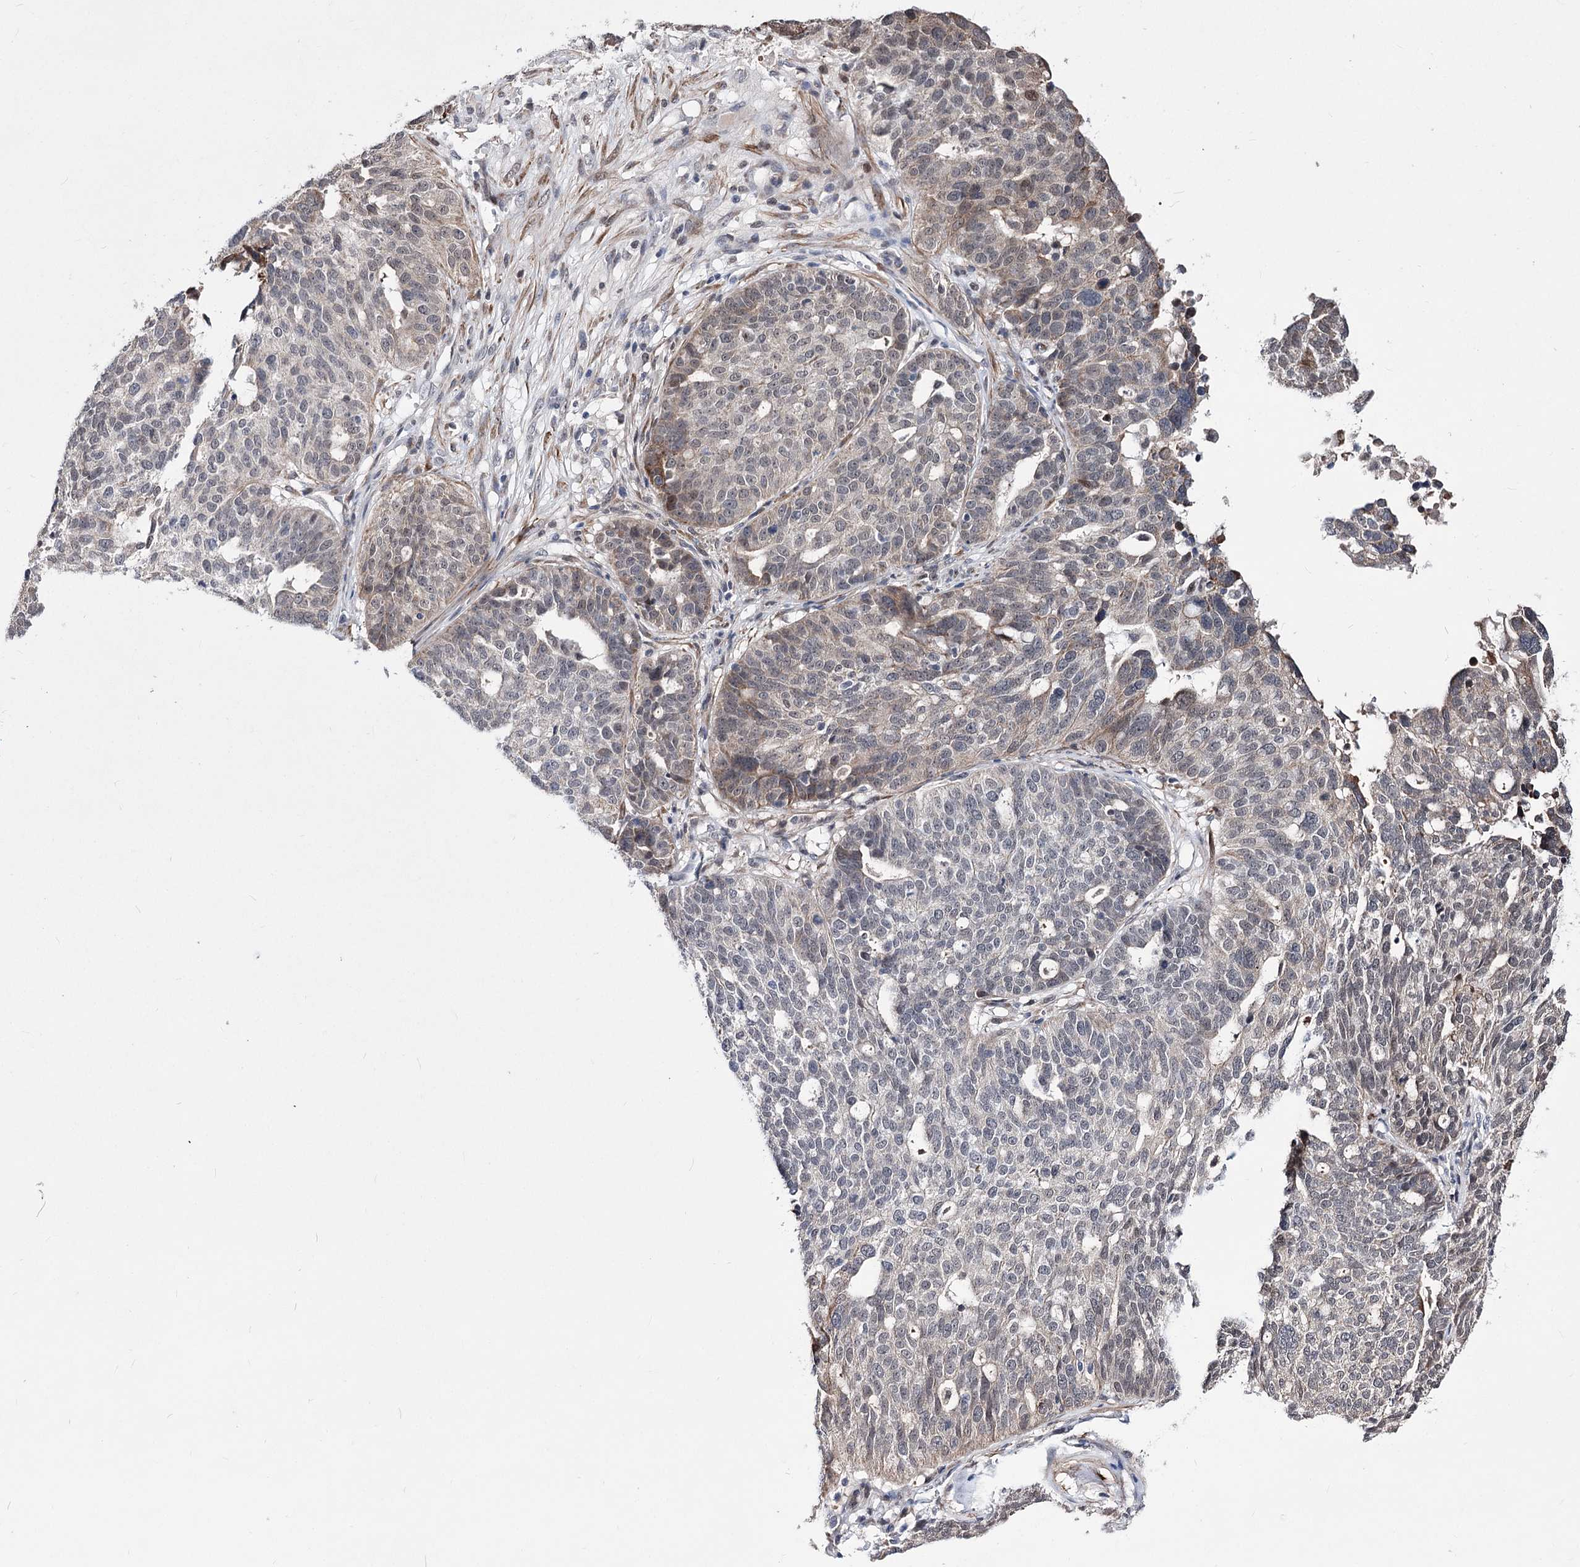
{"staining": {"intensity": "weak", "quantity": "<25%", "location": "cytoplasmic/membranous,nuclear"}, "tissue": "ovarian cancer", "cell_type": "Tumor cells", "image_type": "cancer", "snomed": [{"axis": "morphology", "description": "Cystadenocarcinoma, serous, NOS"}, {"axis": "topography", "description": "Ovary"}], "caption": "IHC of ovarian cancer demonstrates no staining in tumor cells.", "gene": "PPRC1", "patient": {"sex": "female", "age": 59}}